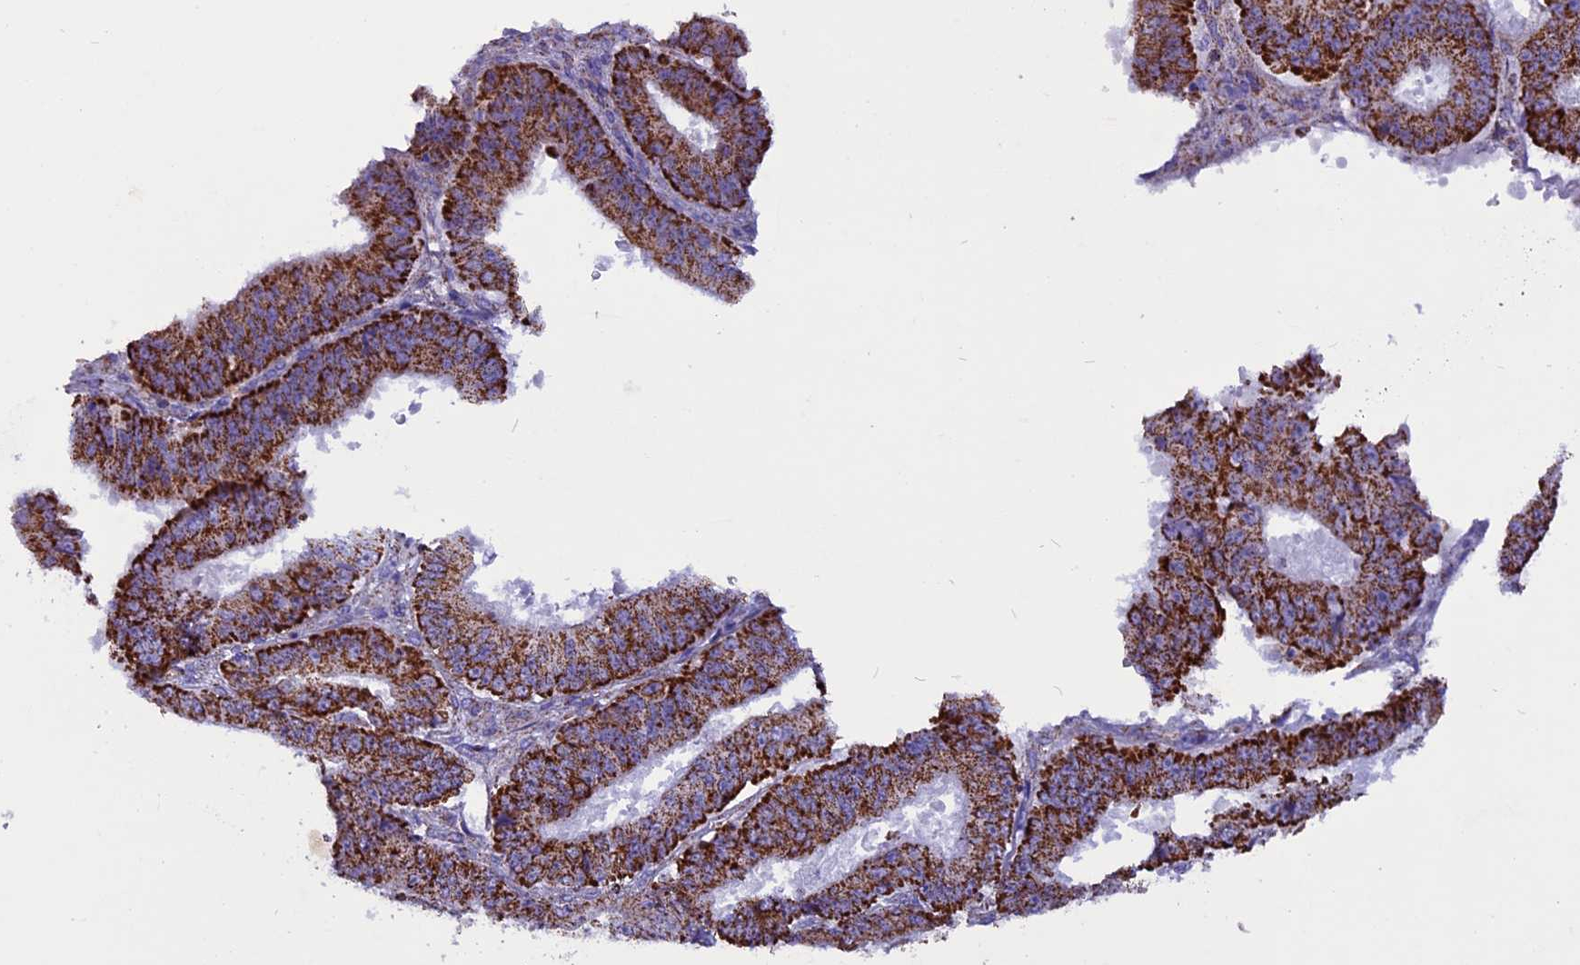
{"staining": {"intensity": "strong", "quantity": ">75%", "location": "cytoplasmic/membranous"}, "tissue": "ovarian cancer", "cell_type": "Tumor cells", "image_type": "cancer", "snomed": [{"axis": "morphology", "description": "Carcinoma, endometroid"}, {"axis": "topography", "description": "Appendix"}, {"axis": "topography", "description": "Ovary"}], "caption": "An immunohistochemistry (IHC) photomicrograph of tumor tissue is shown. Protein staining in brown labels strong cytoplasmic/membranous positivity in ovarian cancer within tumor cells.", "gene": "ICA1L", "patient": {"sex": "female", "age": 42}}